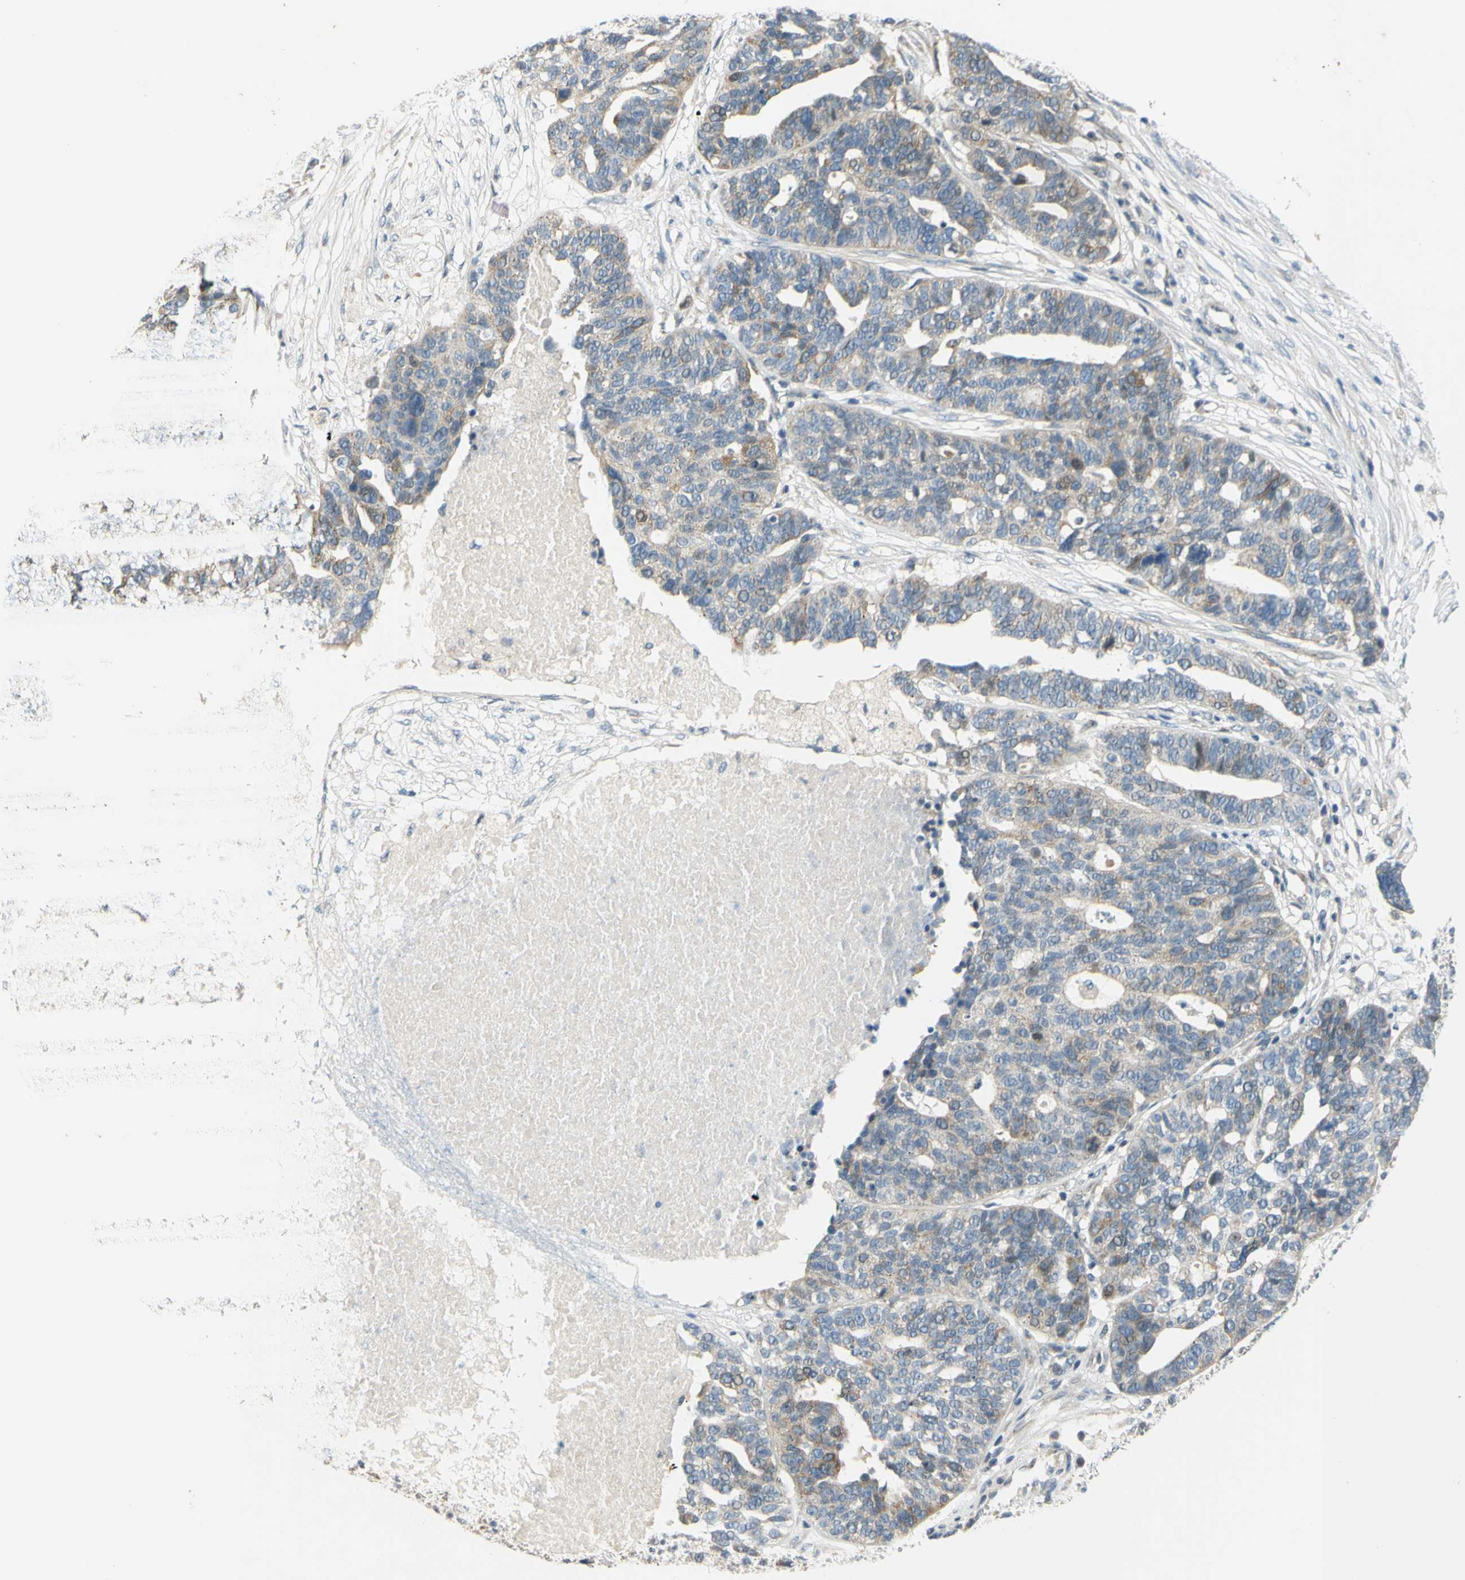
{"staining": {"intensity": "moderate", "quantity": "<25%", "location": "cytoplasmic/membranous"}, "tissue": "ovarian cancer", "cell_type": "Tumor cells", "image_type": "cancer", "snomed": [{"axis": "morphology", "description": "Cystadenocarcinoma, serous, NOS"}, {"axis": "topography", "description": "Ovary"}], "caption": "Immunohistochemical staining of ovarian cancer (serous cystadenocarcinoma) demonstrates low levels of moderate cytoplasmic/membranous protein staining in about <25% of tumor cells.", "gene": "CCNB2", "patient": {"sex": "female", "age": 59}}